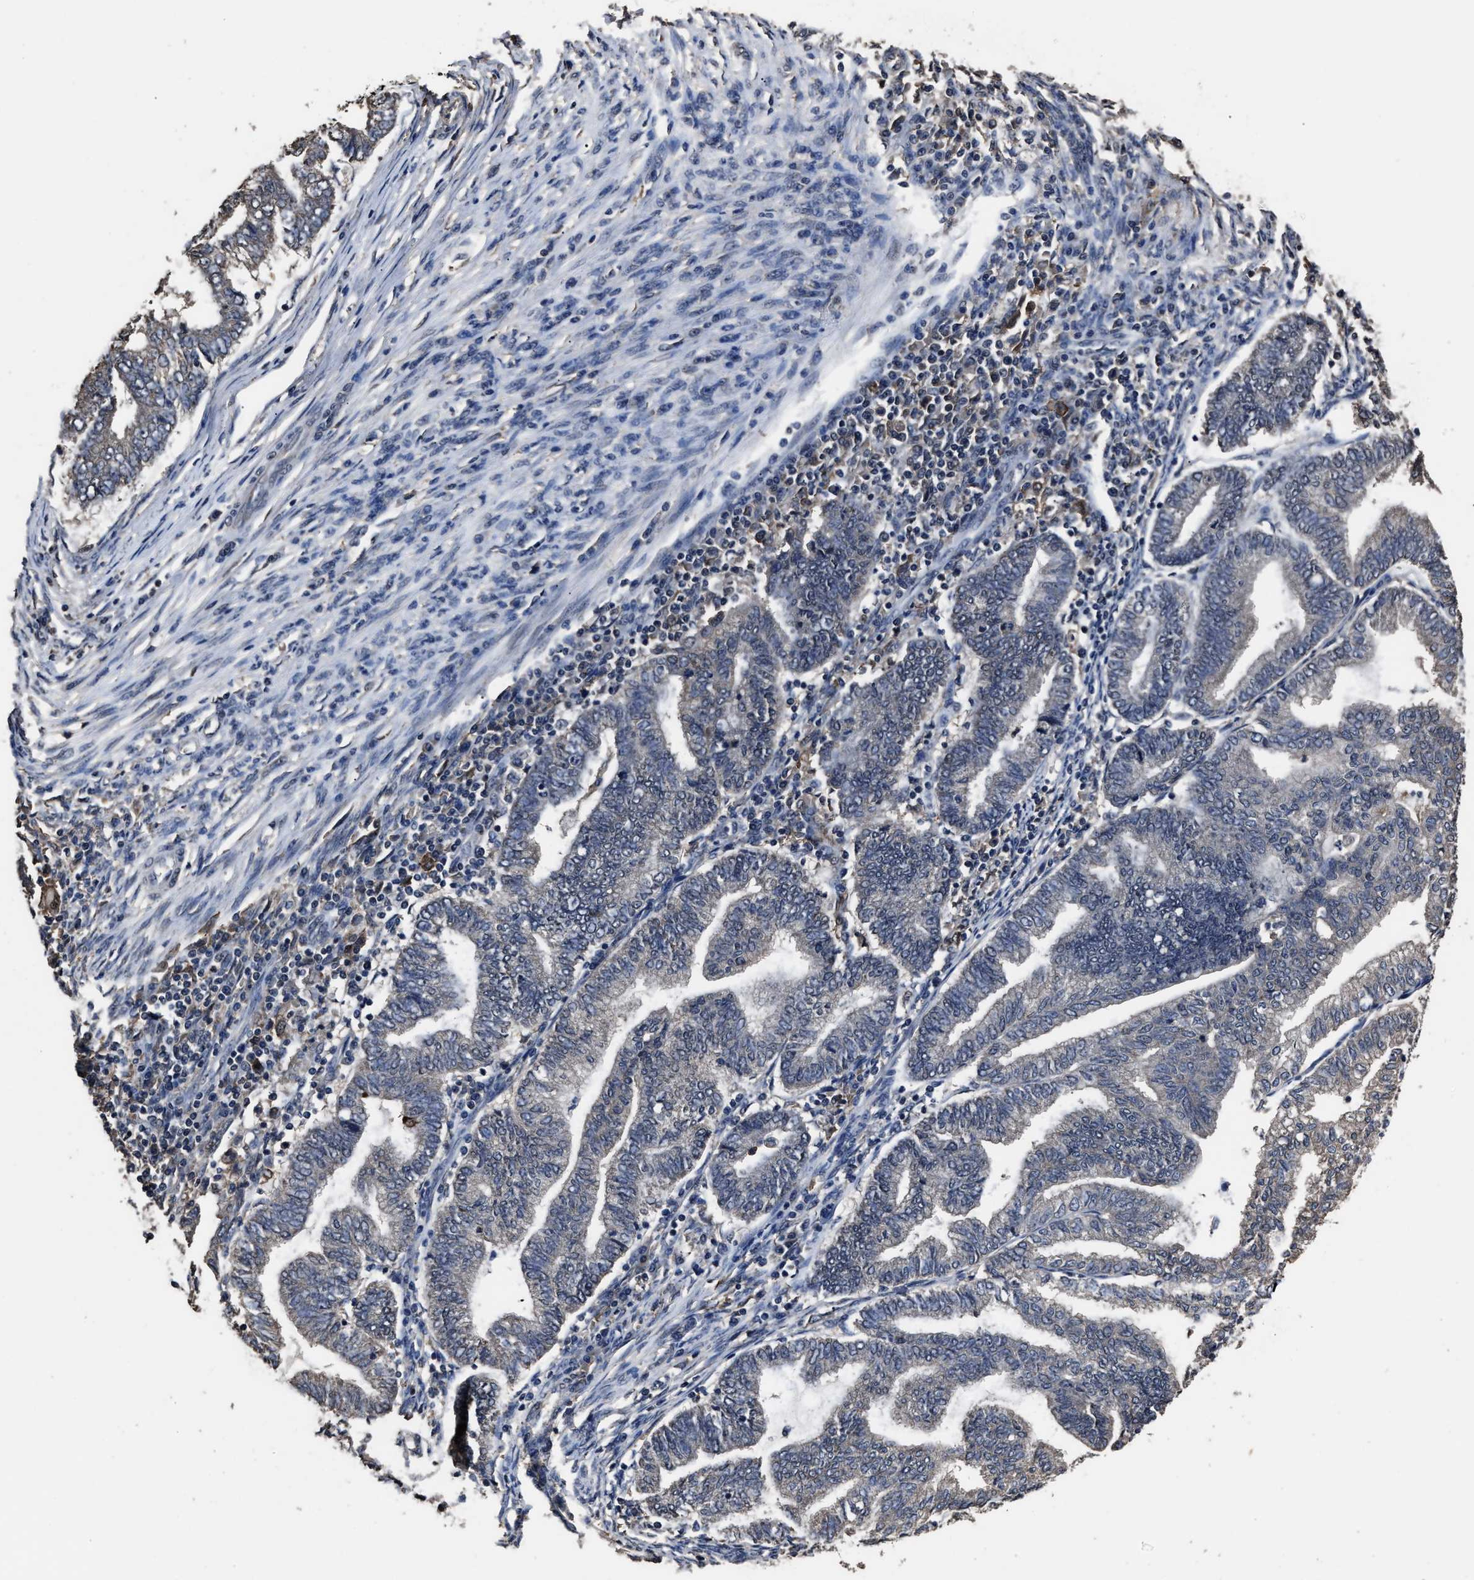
{"staining": {"intensity": "negative", "quantity": "none", "location": "none"}, "tissue": "endometrial cancer", "cell_type": "Tumor cells", "image_type": "cancer", "snomed": [{"axis": "morphology", "description": "Polyp, NOS"}, {"axis": "morphology", "description": "Adenocarcinoma, NOS"}, {"axis": "morphology", "description": "Adenoma, NOS"}, {"axis": "topography", "description": "Endometrium"}], "caption": "Immunohistochemistry image of endometrial adenocarcinoma stained for a protein (brown), which shows no expression in tumor cells. (DAB immunohistochemistry (IHC), high magnification).", "gene": "RSBN1L", "patient": {"sex": "female", "age": 79}}